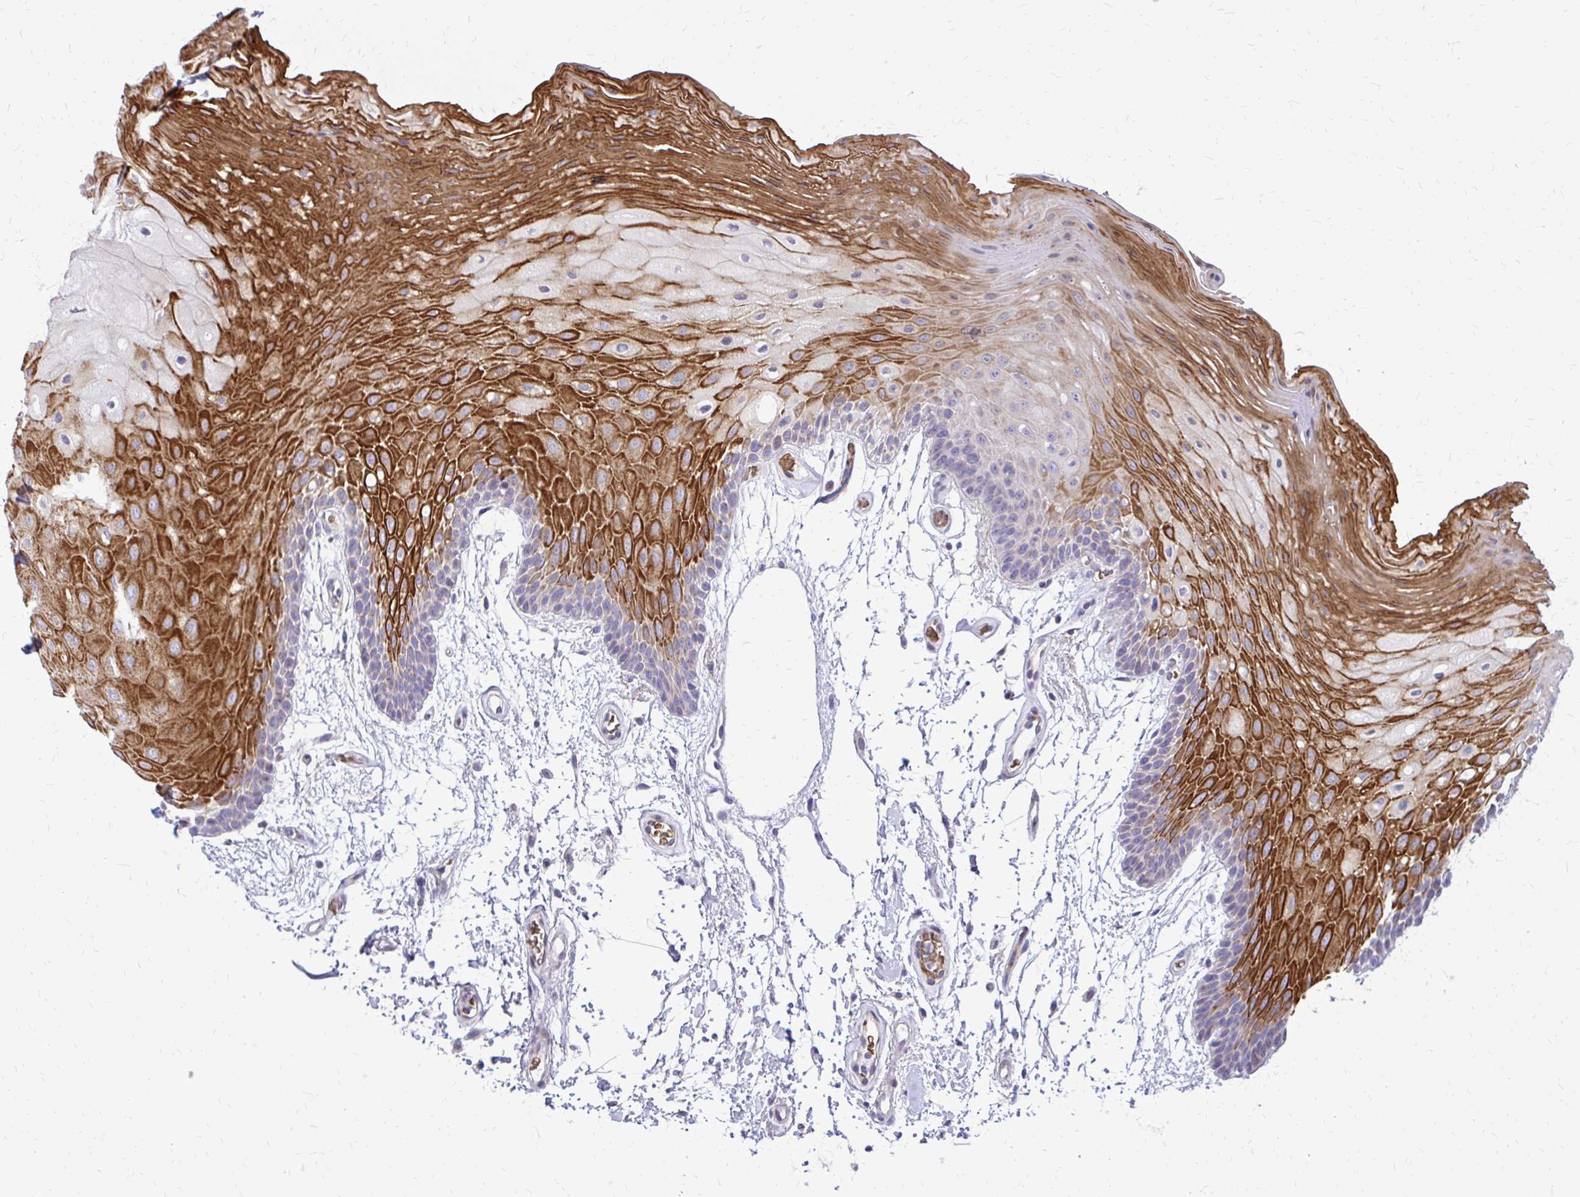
{"staining": {"intensity": "strong", "quantity": "25%-75%", "location": "cytoplasmic/membranous"}, "tissue": "oral mucosa", "cell_type": "Squamous epithelial cells", "image_type": "normal", "snomed": [{"axis": "morphology", "description": "Normal tissue, NOS"}, {"axis": "morphology", "description": "Squamous cell carcinoma, NOS"}, {"axis": "topography", "description": "Oral tissue"}, {"axis": "topography", "description": "Tounge, NOS"}, {"axis": "topography", "description": "Head-Neck"}], "caption": "An image of oral mucosa stained for a protein displays strong cytoplasmic/membranous brown staining in squamous epithelial cells. (brown staining indicates protein expression, while blue staining denotes nuclei).", "gene": "FUNDC2", "patient": {"sex": "male", "age": 62}}